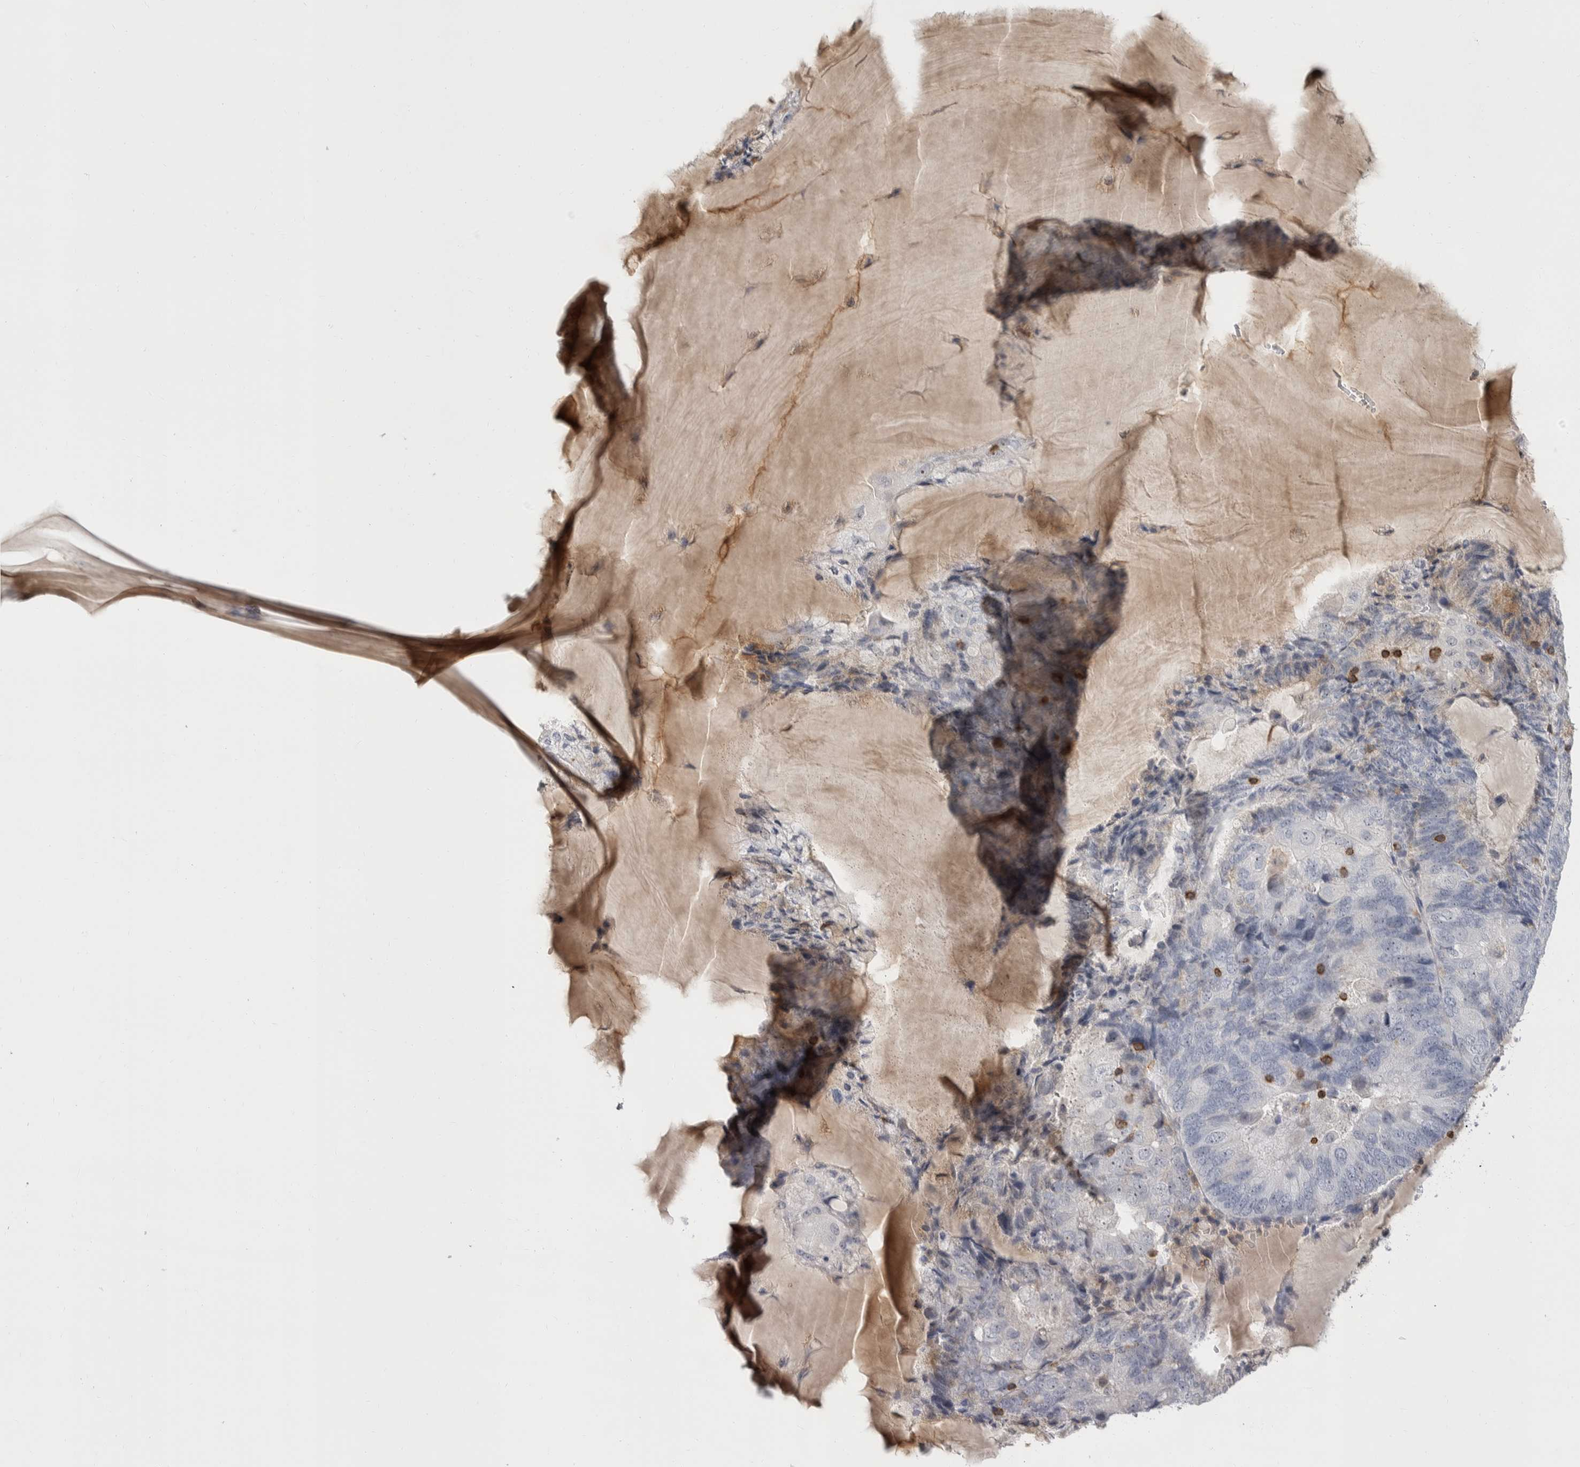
{"staining": {"intensity": "negative", "quantity": "none", "location": "none"}, "tissue": "endometrial cancer", "cell_type": "Tumor cells", "image_type": "cancer", "snomed": [{"axis": "morphology", "description": "Adenocarcinoma, NOS"}, {"axis": "topography", "description": "Endometrium"}], "caption": "This image is of endometrial adenocarcinoma stained with immunohistochemistry to label a protein in brown with the nuclei are counter-stained blue. There is no expression in tumor cells.", "gene": "CEP295NL", "patient": {"sex": "female", "age": 81}}